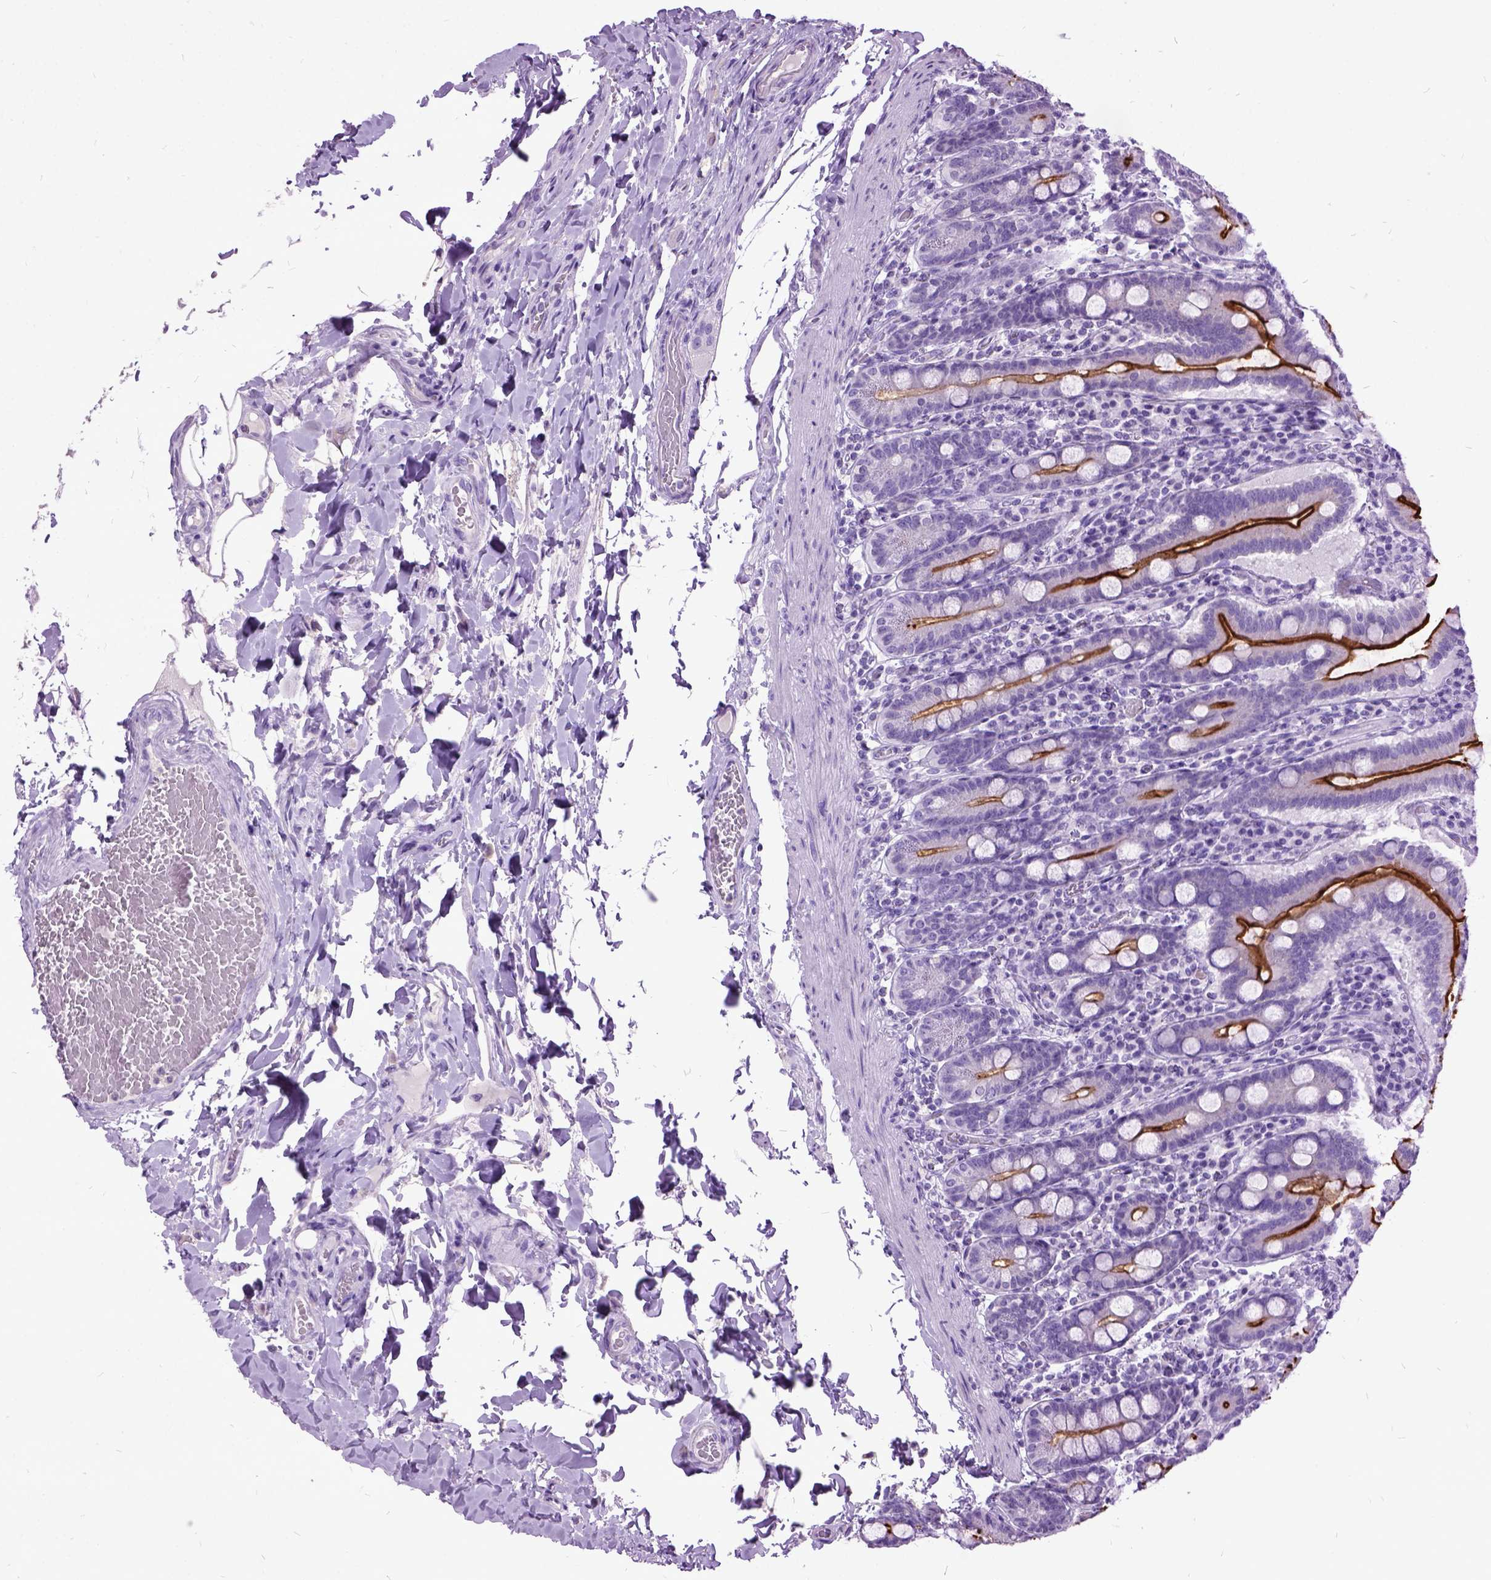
{"staining": {"intensity": "strong", "quantity": ">75%", "location": "cytoplasmic/membranous"}, "tissue": "small intestine", "cell_type": "Glandular cells", "image_type": "normal", "snomed": [{"axis": "morphology", "description": "Normal tissue, NOS"}, {"axis": "topography", "description": "Small intestine"}], "caption": "Immunohistochemistry of benign human small intestine shows high levels of strong cytoplasmic/membranous staining in about >75% of glandular cells.", "gene": "MME", "patient": {"sex": "male", "age": 26}}